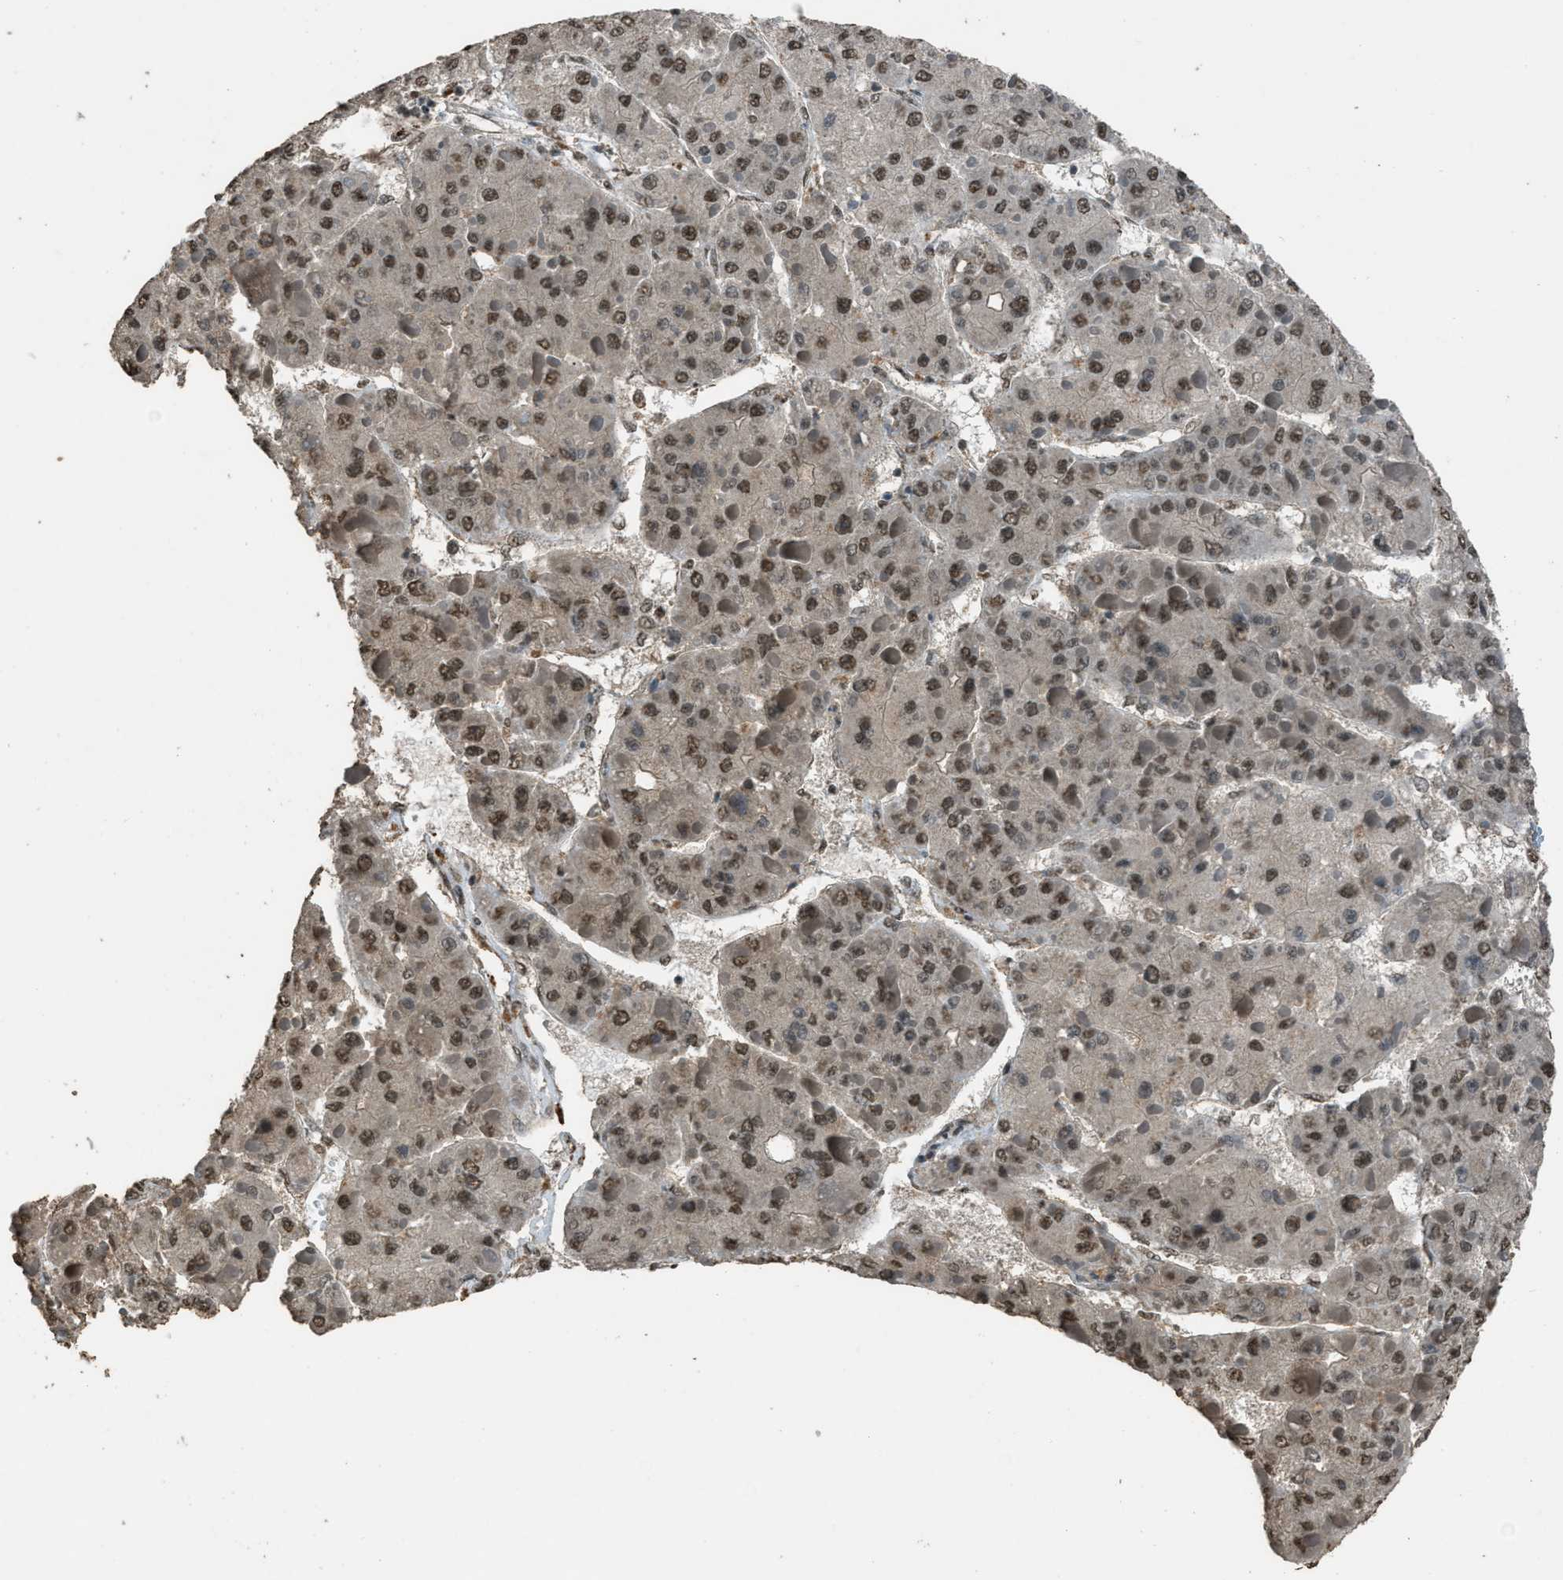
{"staining": {"intensity": "moderate", "quantity": ">75%", "location": "nuclear"}, "tissue": "liver cancer", "cell_type": "Tumor cells", "image_type": "cancer", "snomed": [{"axis": "morphology", "description": "Carcinoma, Hepatocellular, NOS"}, {"axis": "topography", "description": "Liver"}], "caption": "This histopathology image displays liver cancer stained with IHC to label a protein in brown. The nuclear of tumor cells show moderate positivity for the protein. Nuclei are counter-stained blue.", "gene": "SERTAD2", "patient": {"sex": "female", "age": 73}}